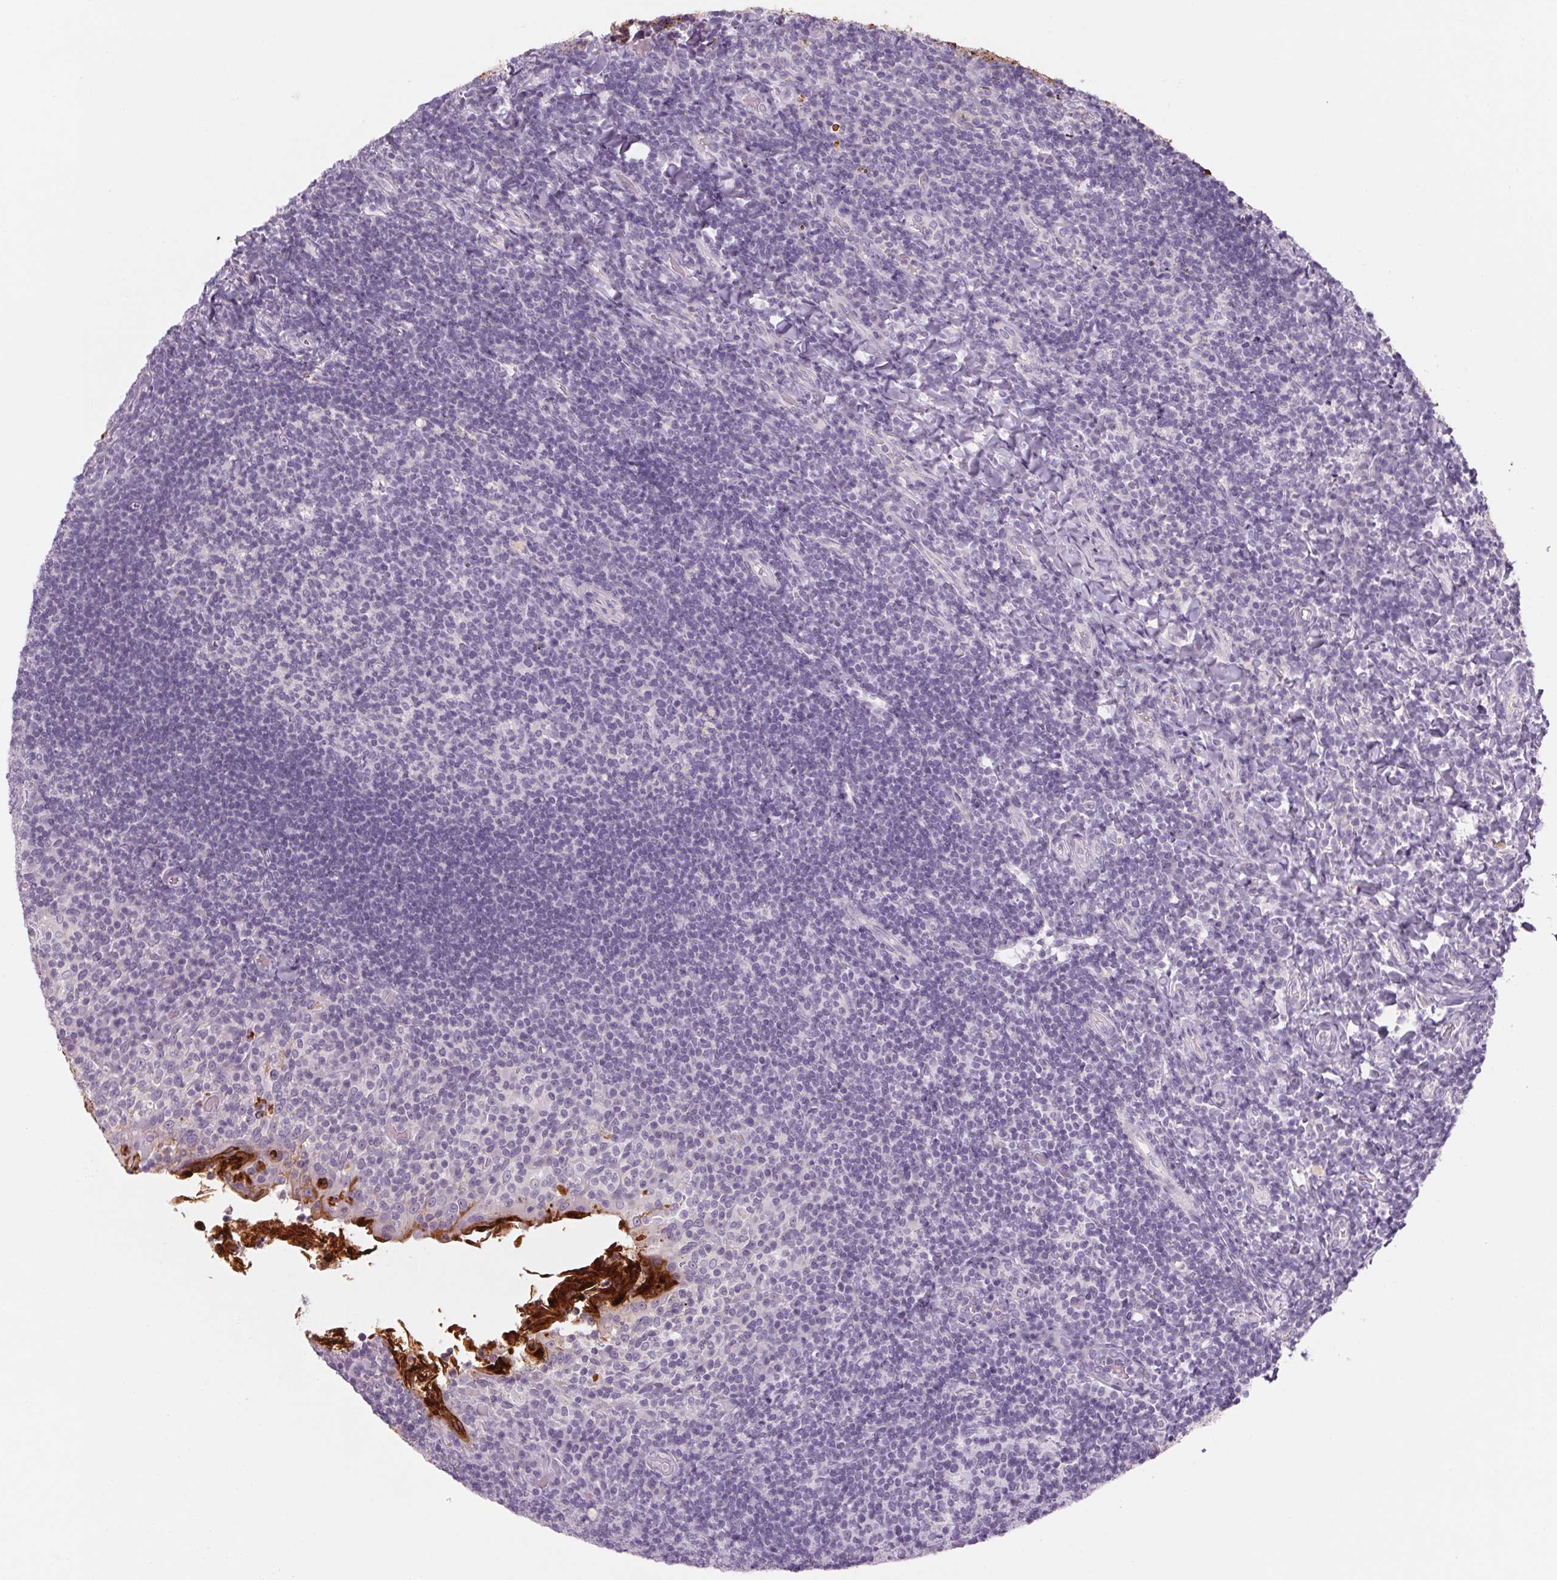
{"staining": {"intensity": "negative", "quantity": "none", "location": "none"}, "tissue": "tonsil", "cell_type": "Germinal center cells", "image_type": "normal", "snomed": [{"axis": "morphology", "description": "Normal tissue, NOS"}, {"axis": "topography", "description": "Tonsil"}], "caption": "The micrograph shows no staining of germinal center cells in normal tonsil.", "gene": "RPTN", "patient": {"sex": "female", "age": 10}}